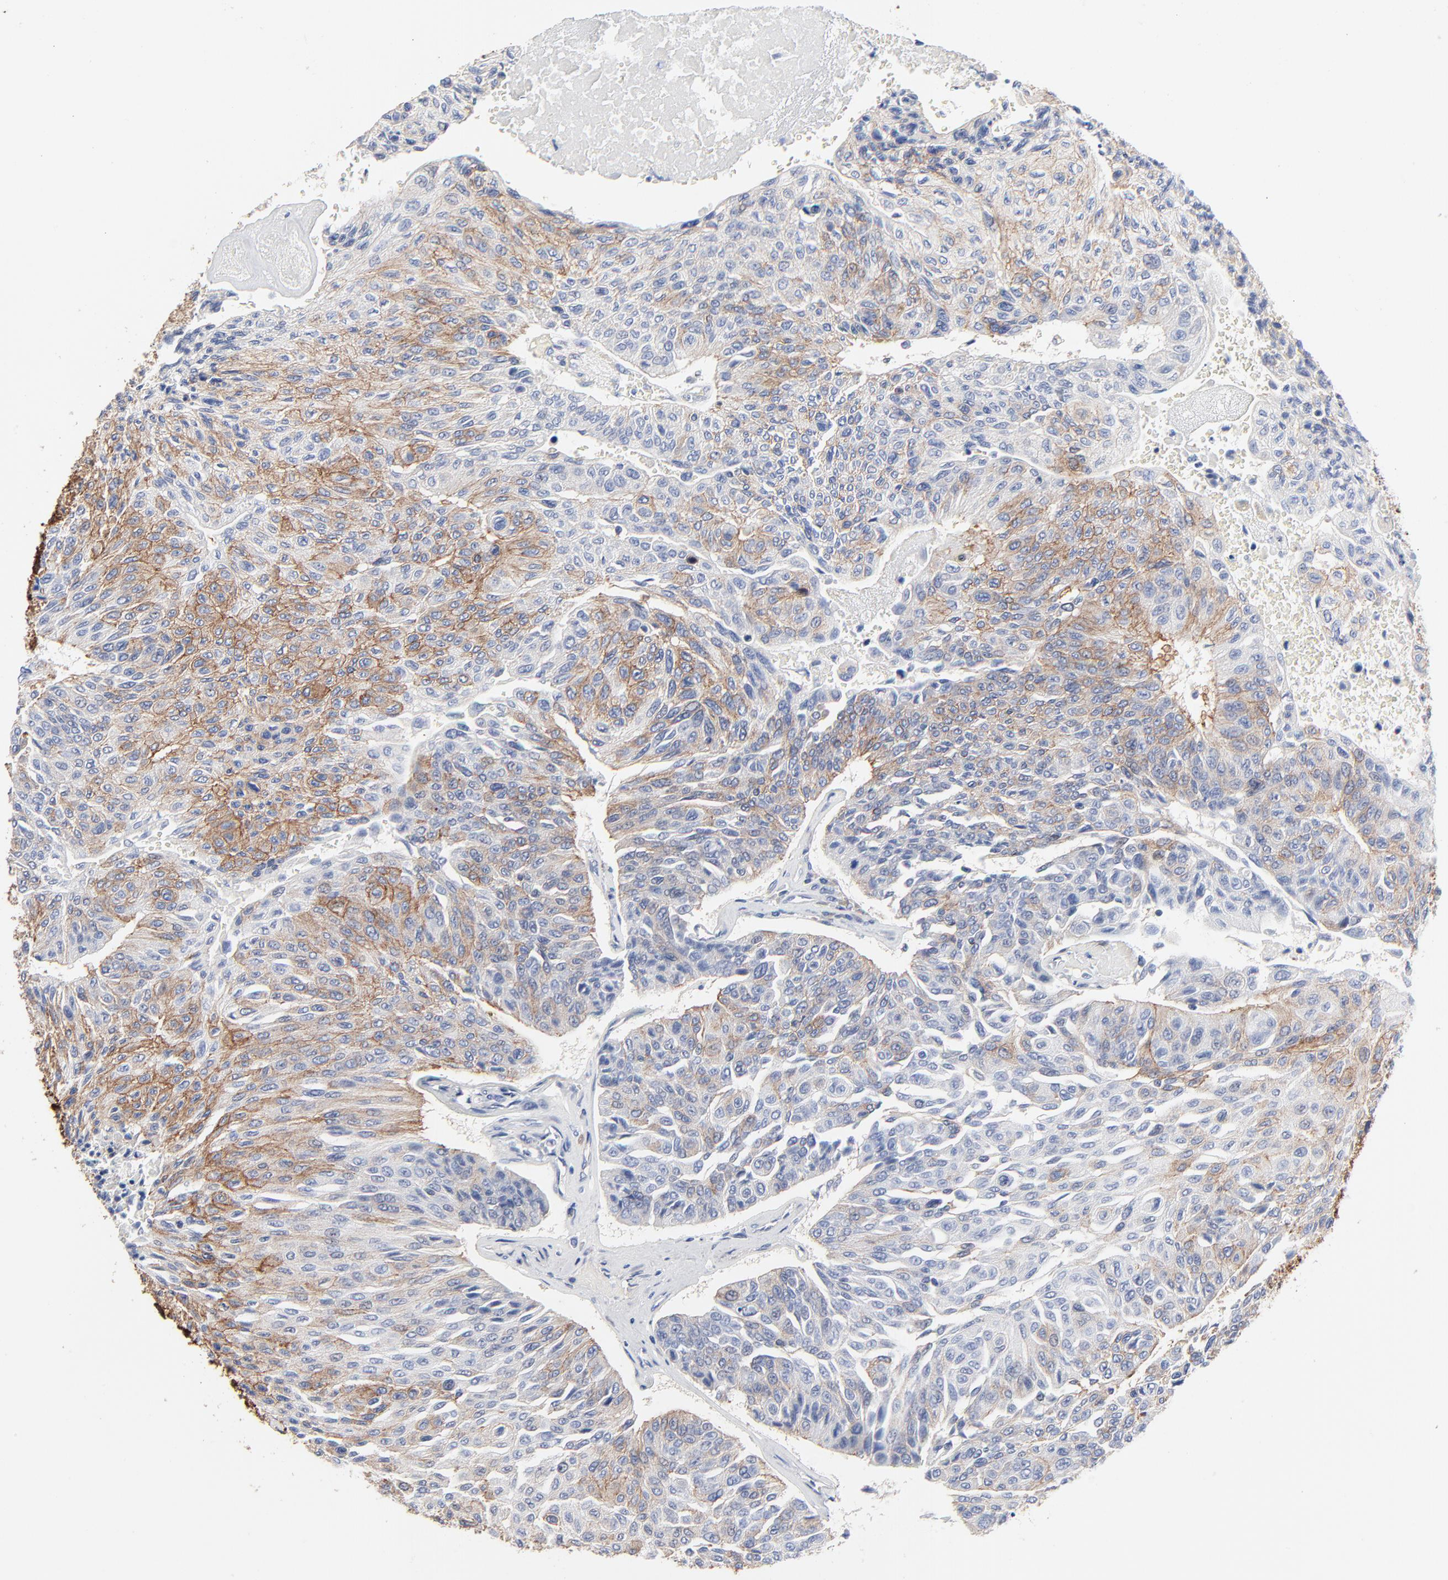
{"staining": {"intensity": "moderate", "quantity": "25%-75%", "location": "cytoplasmic/membranous"}, "tissue": "urothelial cancer", "cell_type": "Tumor cells", "image_type": "cancer", "snomed": [{"axis": "morphology", "description": "Urothelial carcinoma, High grade"}, {"axis": "topography", "description": "Urinary bladder"}], "caption": "Protein expression analysis of human urothelial carcinoma (high-grade) reveals moderate cytoplasmic/membranous positivity in about 25%-75% of tumor cells.", "gene": "CD2AP", "patient": {"sex": "male", "age": 66}}